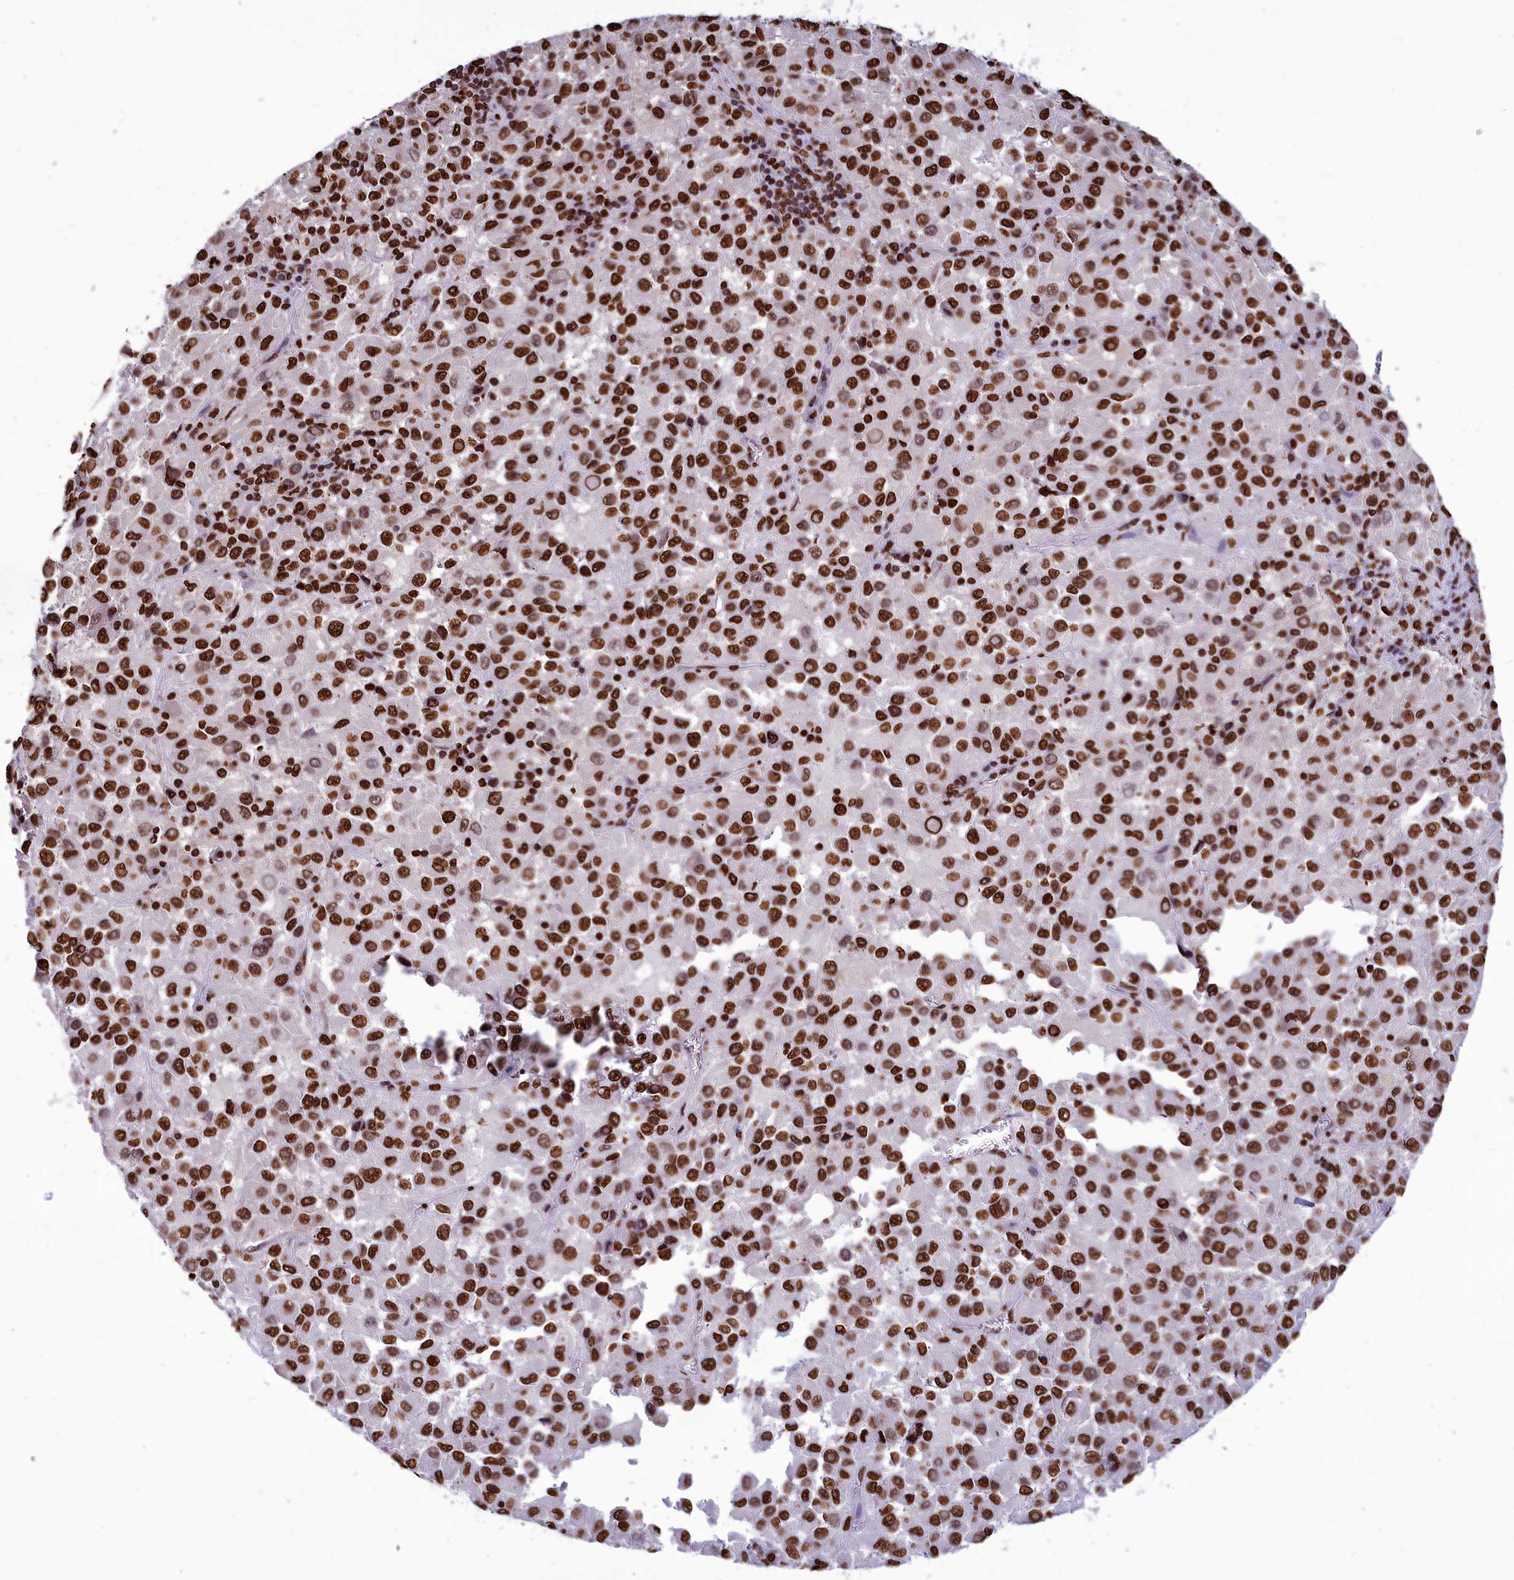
{"staining": {"intensity": "strong", "quantity": ">75%", "location": "nuclear"}, "tissue": "melanoma", "cell_type": "Tumor cells", "image_type": "cancer", "snomed": [{"axis": "morphology", "description": "Malignant melanoma, Metastatic site"}, {"axis": "topography", "description": "Lung"}], "caption": "Malignant melanoma (metastatic site) stained with a brown dye demonstrates strong nuclear positive expression in approximately >75% of tumor cells.", "gene": "AKAP17A", "patient": {"sex": "male", "age": 64}}